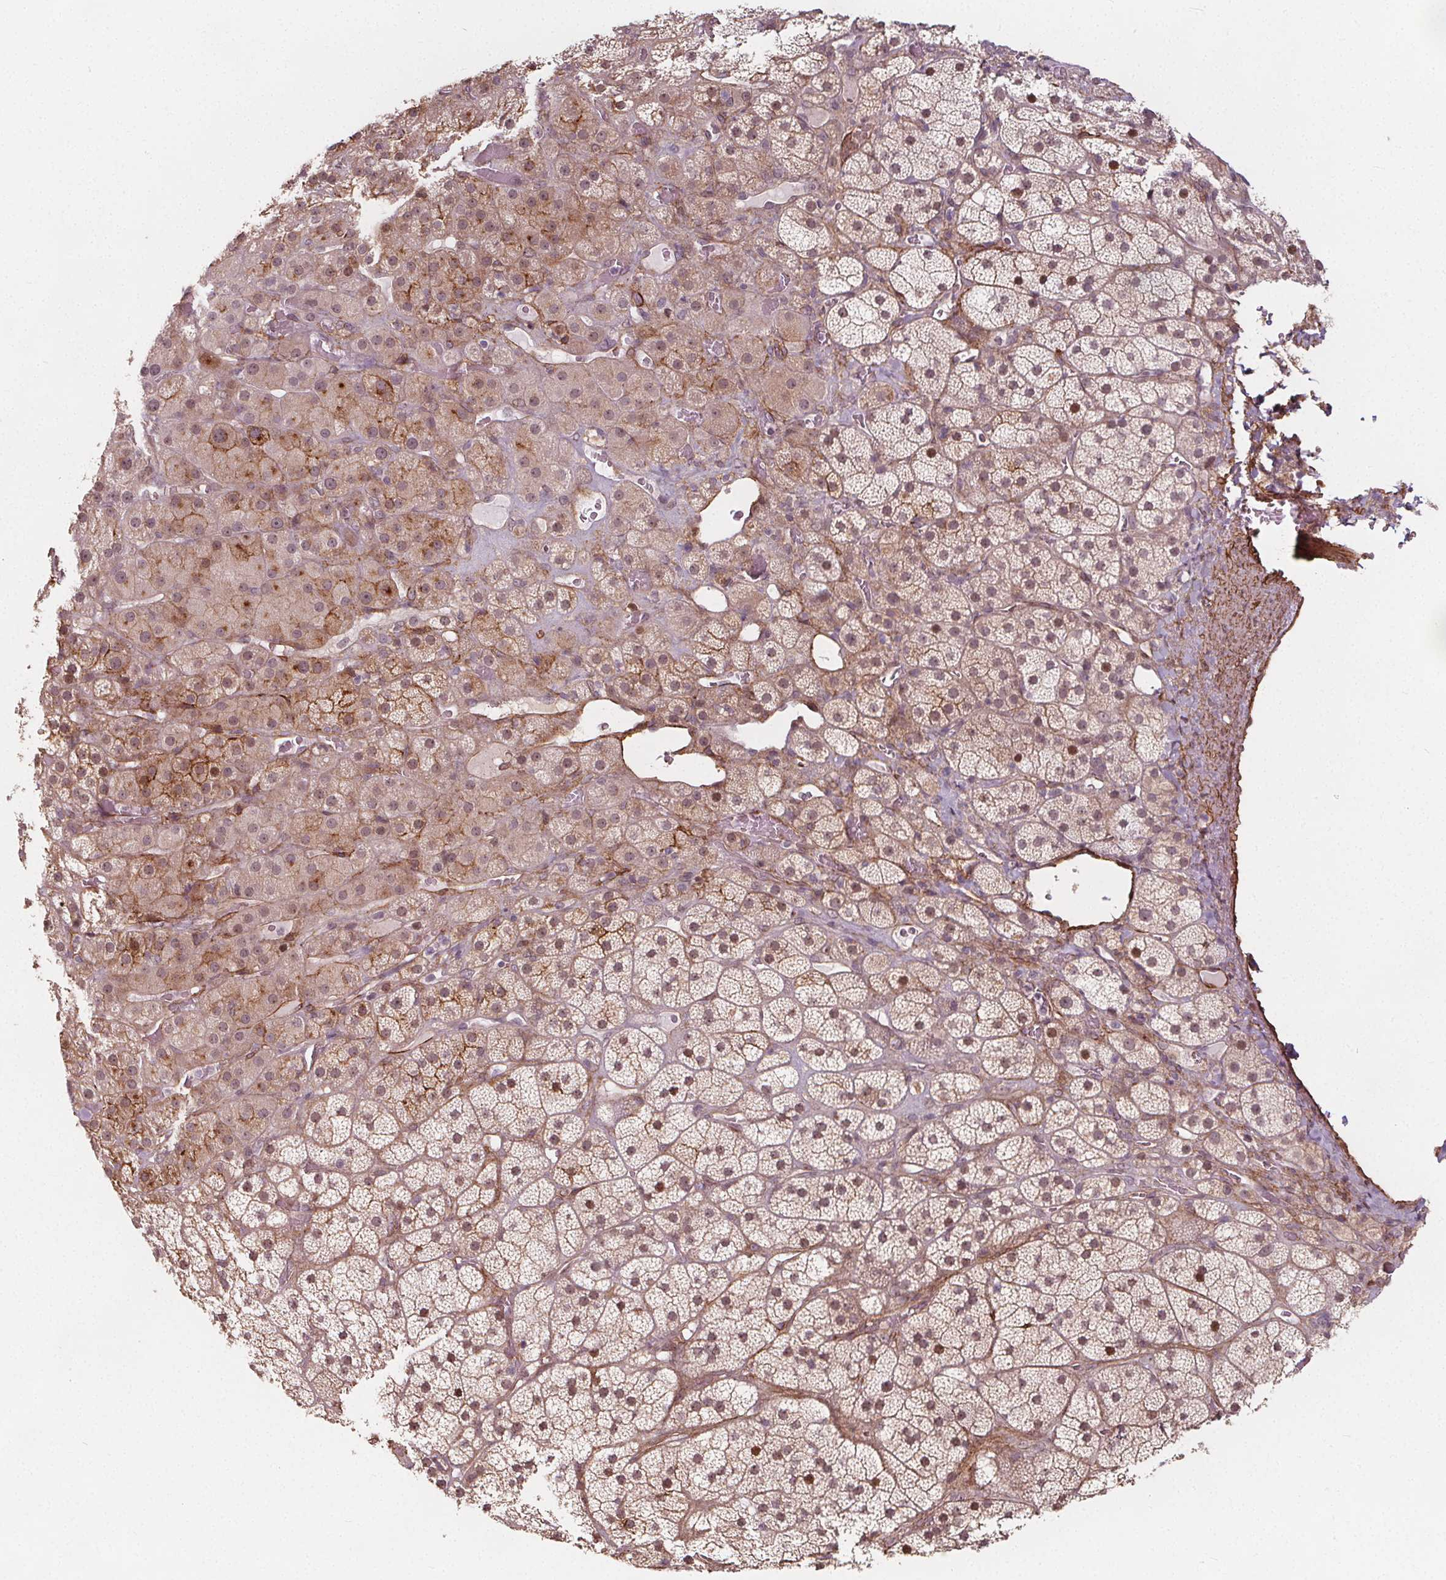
{"staining": {"intensity": "moderate", "quantity": "25%-75%", "location": "cytoplasmic/membranous,nuclear"}, "tissue": "adrenal gland", "cell_type": "Glandular cells", "image_type": "normal", "snomed": [{"axis": "morphology", "description": "Normal tissue, NOS"}, {"axis": "topography", "description": "Adrenal gland"}], "caption": "High-power microscopy captured an IHC photomicrograph of unremarkable adrenal gland, revealing moderate cytoplasmic/membranous,nuclear staining in about 25%-75% of glandular cells.", "gene": "HAS1", "patient": {"sex": "male", "age": 57}}